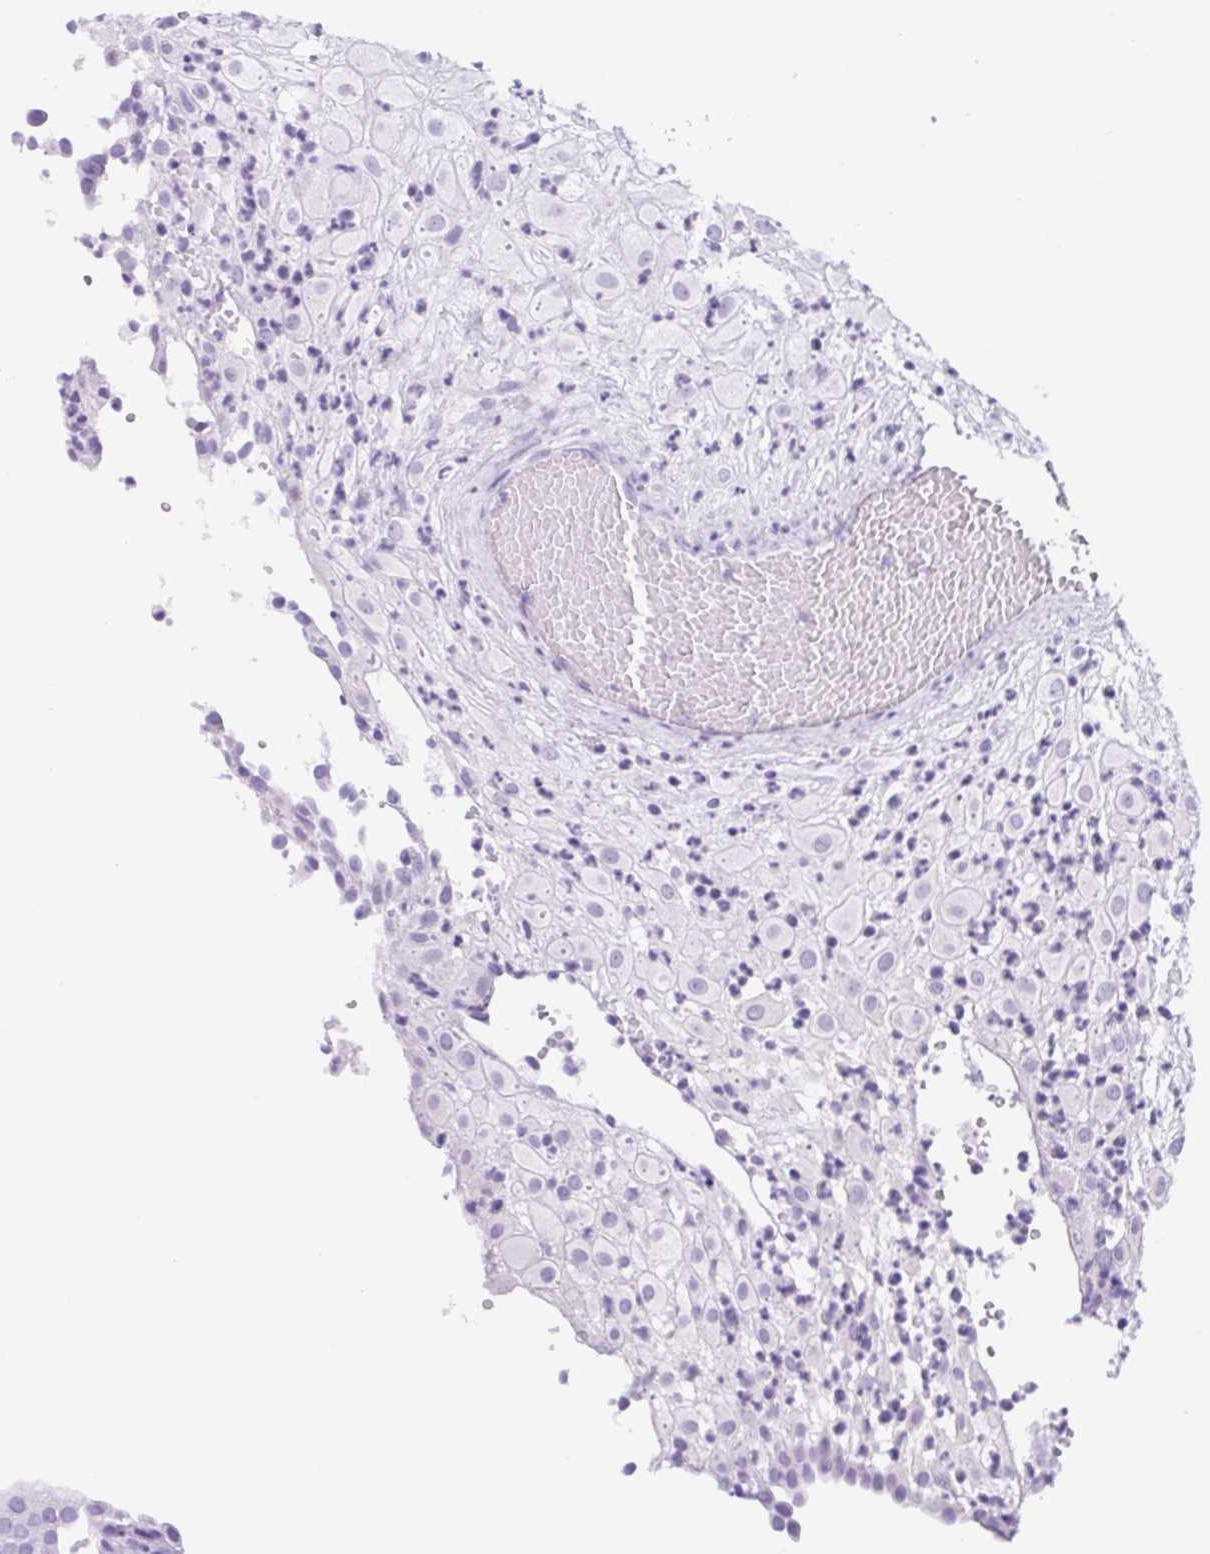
{"staining": {"intensity": "negative", "quantity": "none", "location": "none"}, "tissue": "placenta", "cell_type": "Decidual cells", "image_type": "normal", "snomed": [{"axis": "morphology", "description": "Normal tissue, NOS"}, {"axis": "topography", "description": "Placenta"}], "caption": "IHC of benign placenta displays no expression in decidual cells. (DAB (3,3'-diaminobenzidine) immunohistochemistry visualized using brightfield microscopy, high magnification).", "gene": "CYP21A2", "patient": {"sex": "female", "age": 24}}